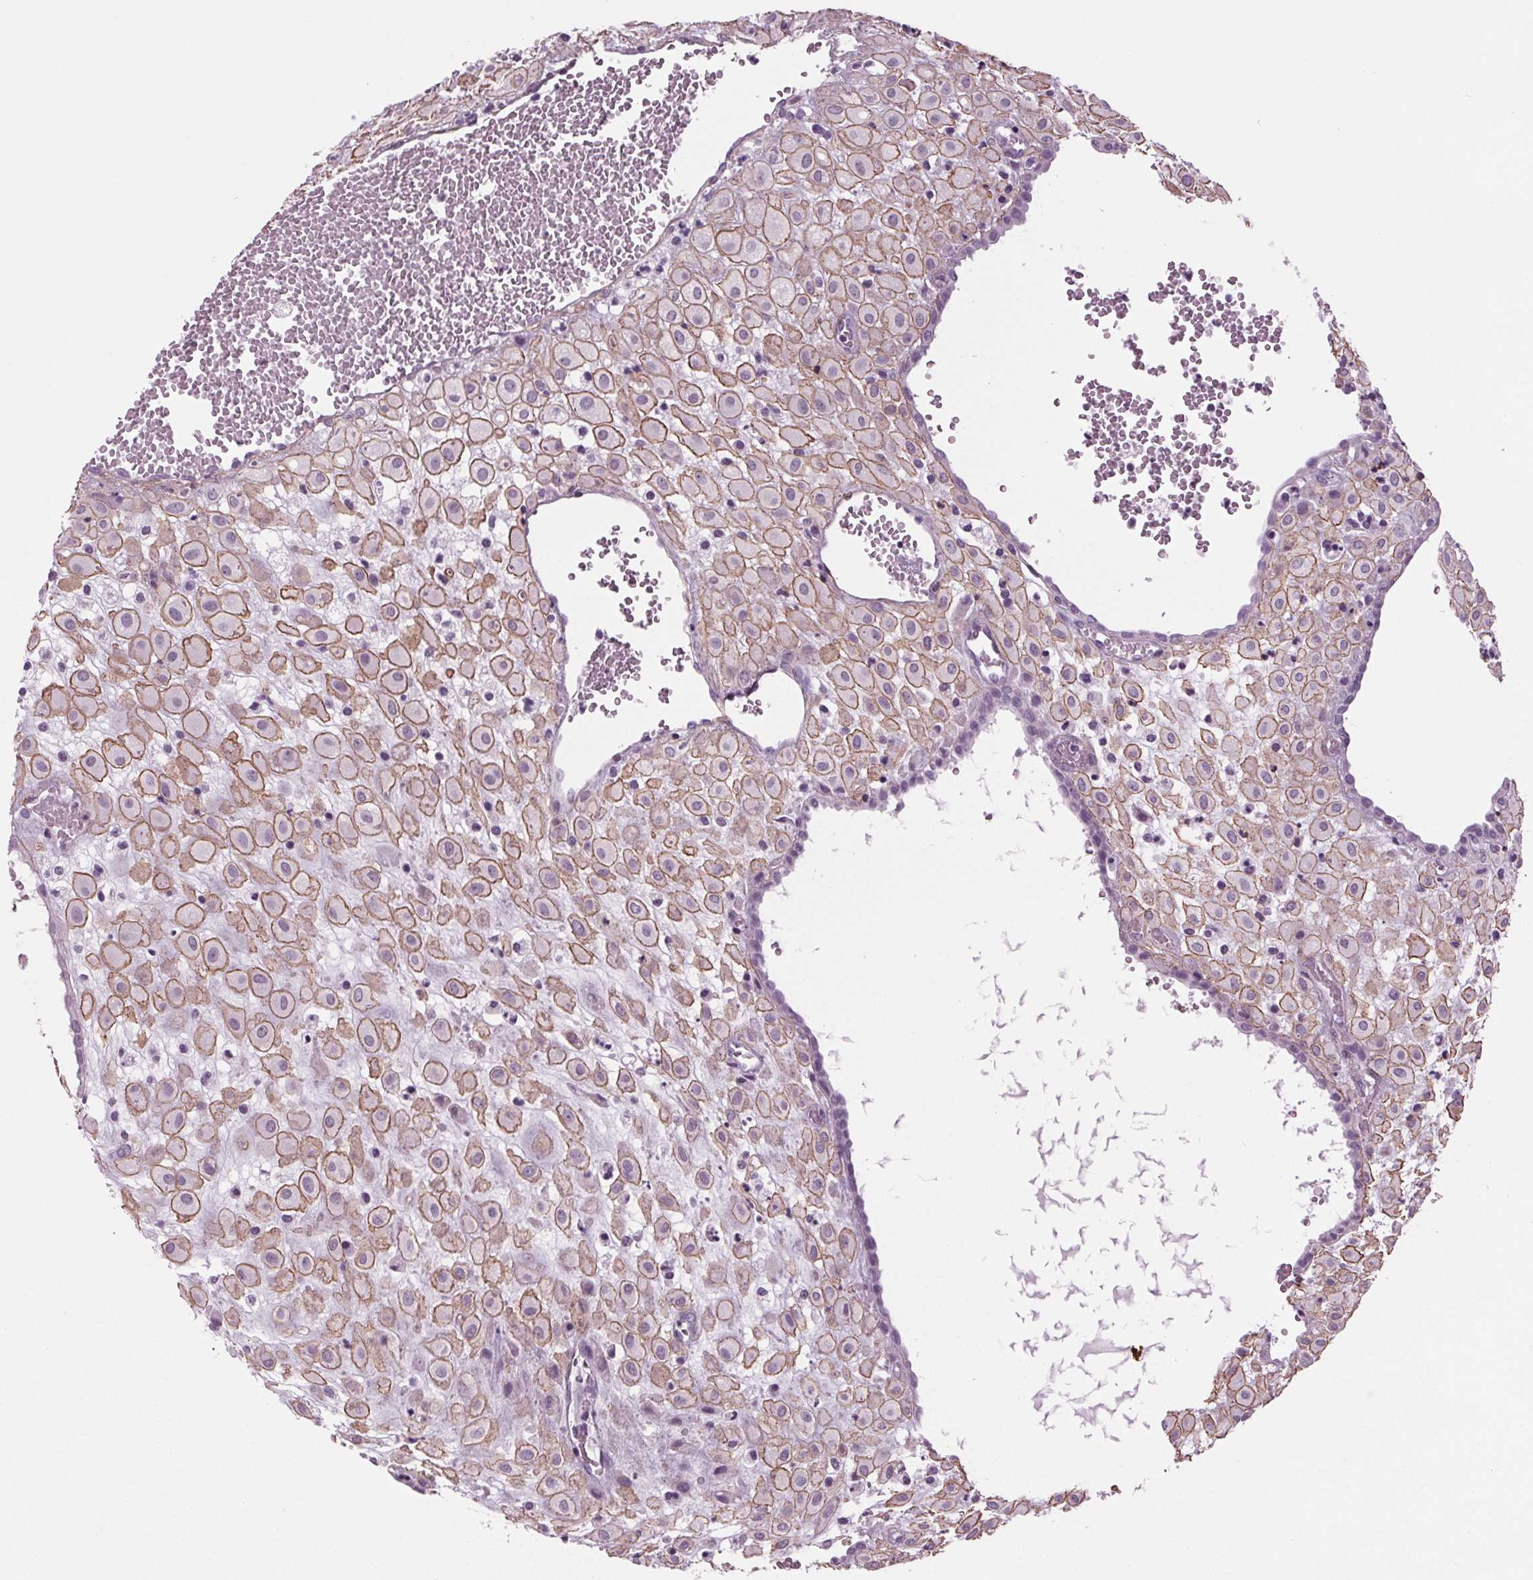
{"staining": {"intensity": "moderate", "quantity": ">75%", "location": "cytoplasmic/membranous"}, "tissue": "placenta", "cell_type": "Decidual cells", "image_type": "normal", "snomed": [{"axis": "morphology", "description": "Normal tissue, NOS"}, {"axis": "topography", "description": "Placenta"}], "caption": "Immunohistochemical staining of normal human placenta displays moderate cytoplasmic/membranous protein expression in about >75% of decidual cells.", "gene": "BHLHE22", "patient": {"sex": "female", "age": 24}}